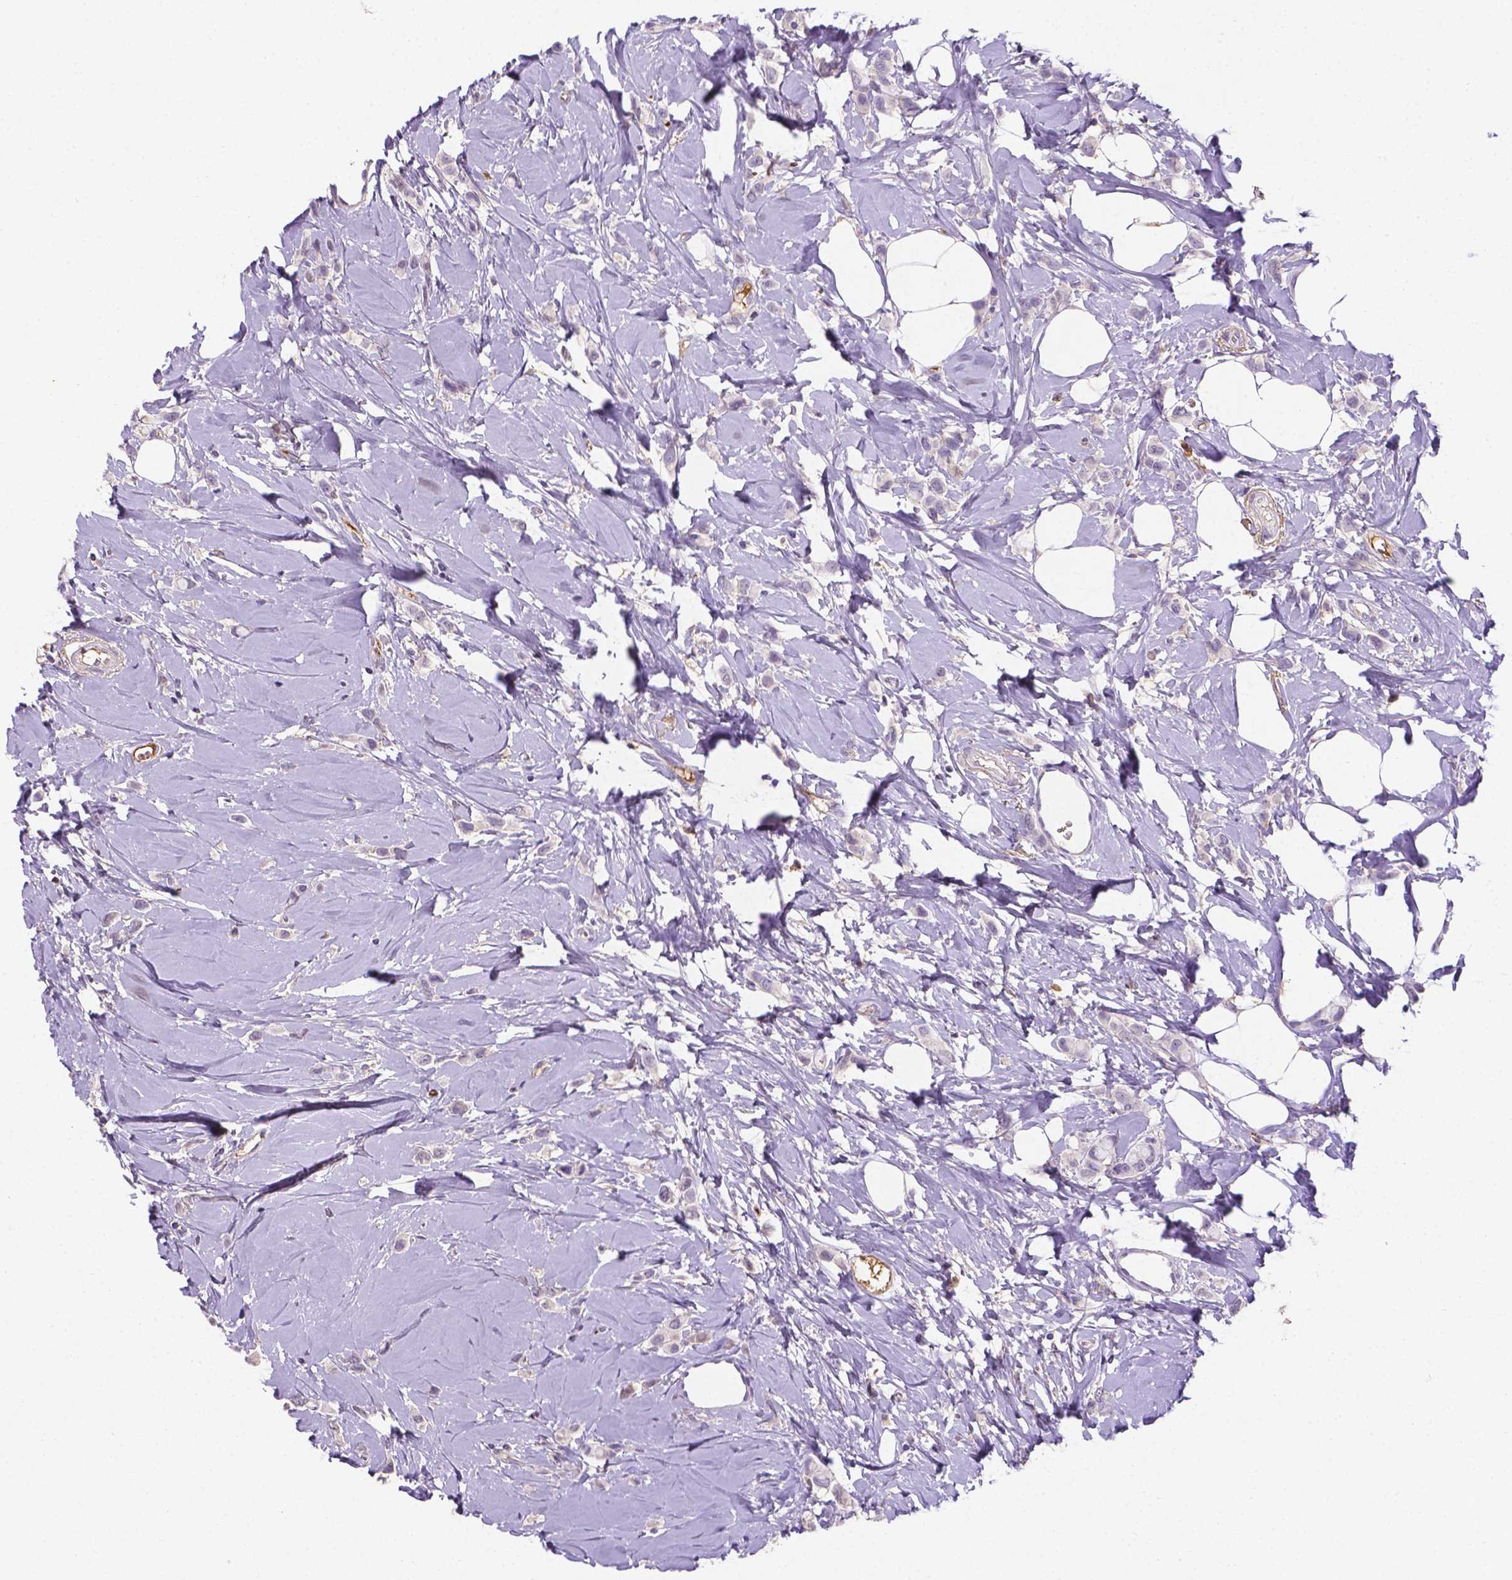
{"staining": {"intensity": "negative", "quantity": "none", "location": "none"}, "tissue": "breast cancer", "cell_type": "Tumor cells", "image_type": "cancer", "snomed": [{"axis": "morphology", "description": "Lobular carcinoma"}, {"axis": "topography", "description": "Breast"}], "caption": "Protein analysis of lobular carcinoma (breast) exhibits no significant staining in tumor cells.", "gene": "APOE", "patient": {"sex": "female", "age": 66}}